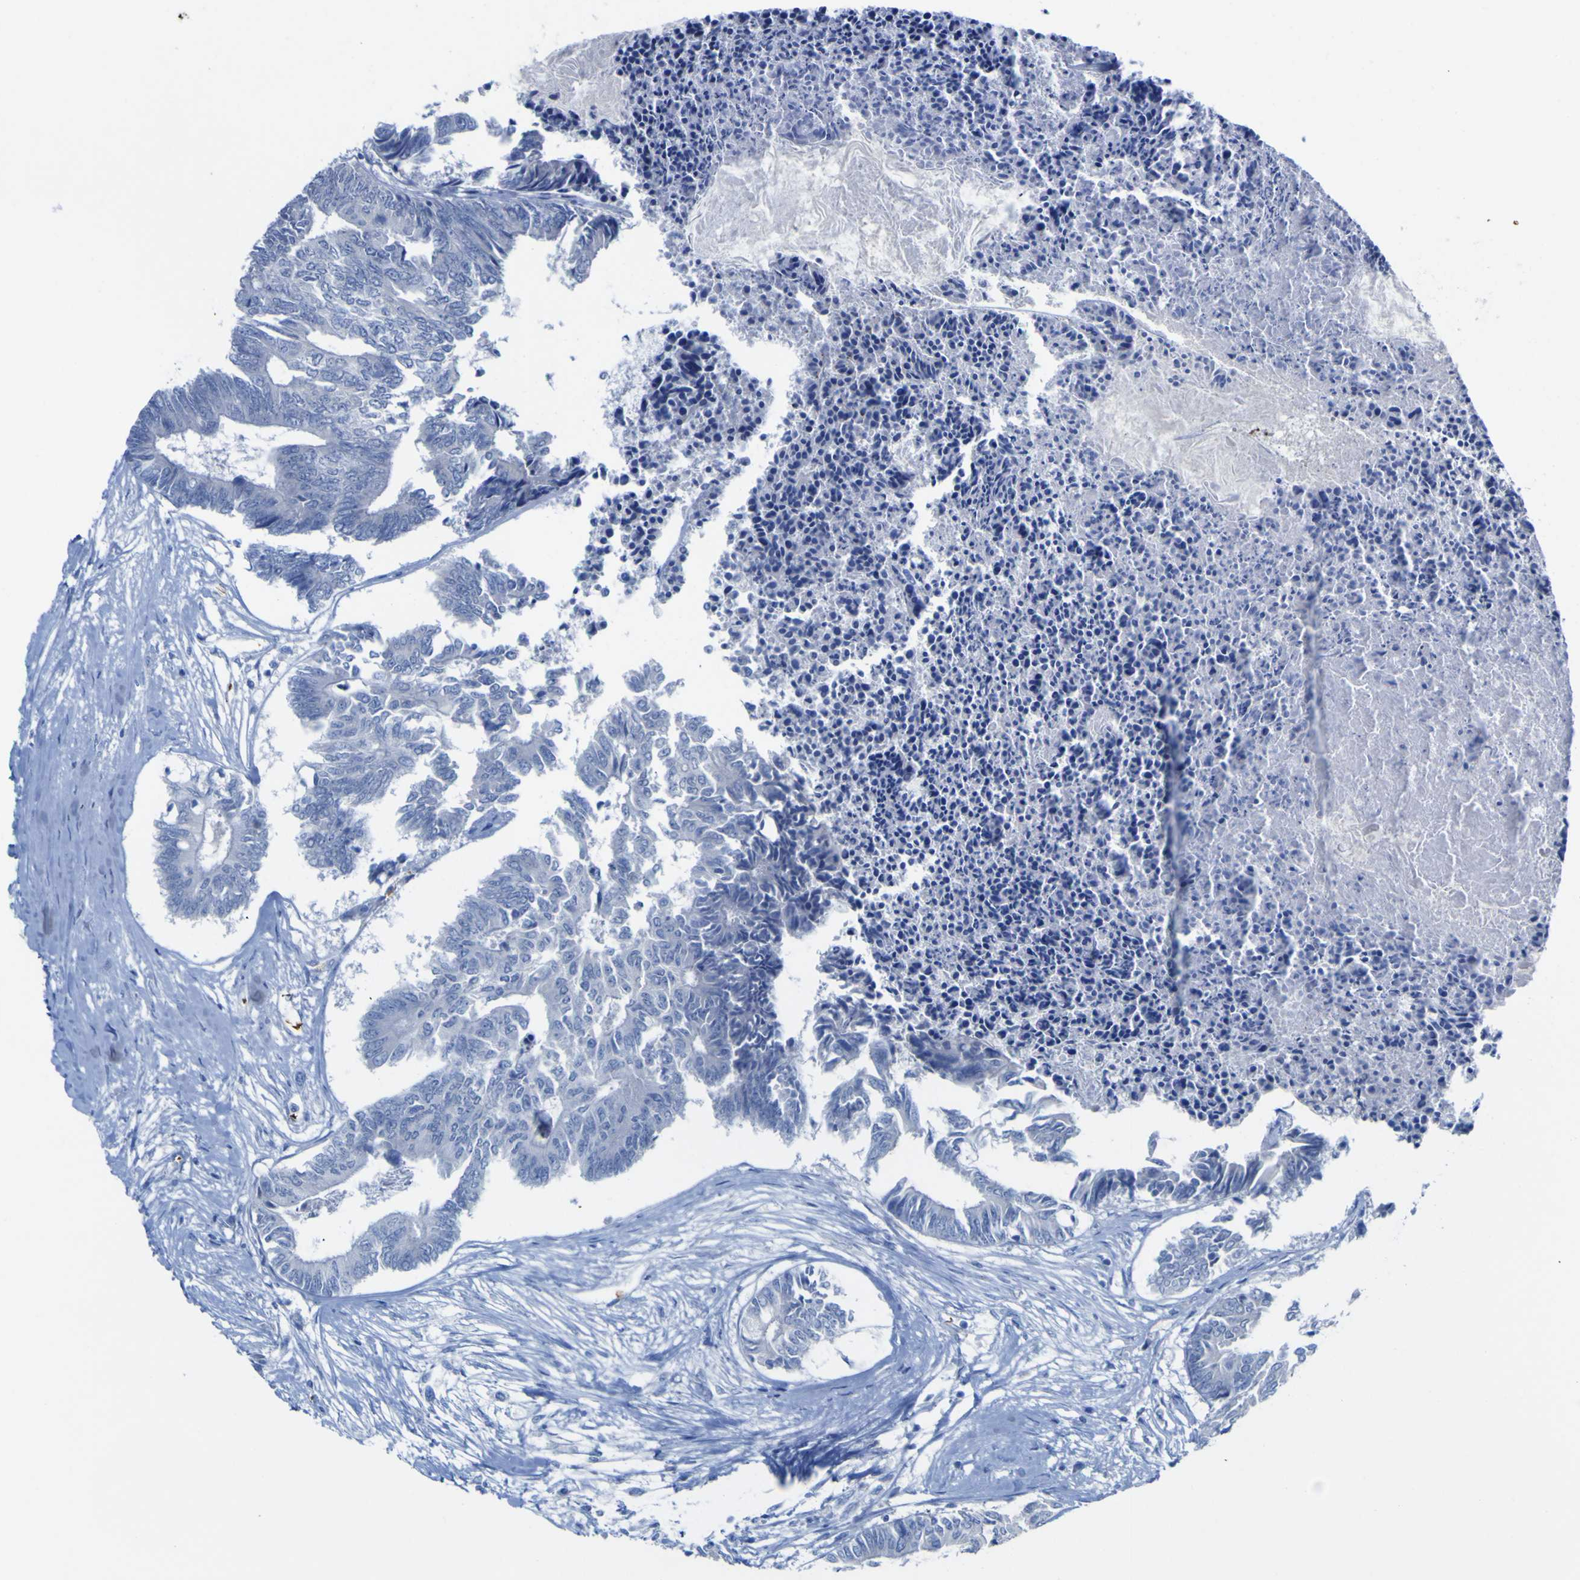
{"staining": {"intensity": "negative", "quantity": "none", "location": "none"}, "tissue": "colorectal cancer", "cell_type": "Tumor cells", "image_type": "cancer", "snomed": [{"axis": "morphology", "description": "Adenocarcinoma, NOS"}, {"axis": "topography", "description": "Rectum"}], "caption": "Image shows no protein expression in tumor cells of colorectal adenocarcinoma tissue. (DAB (3,3'-diaminobenzidine) immunohistochemistry visualized using brightfield microscopy, high magnification).", "gene": "GCM1", "patient": {"sex": "male", "age": 63}}